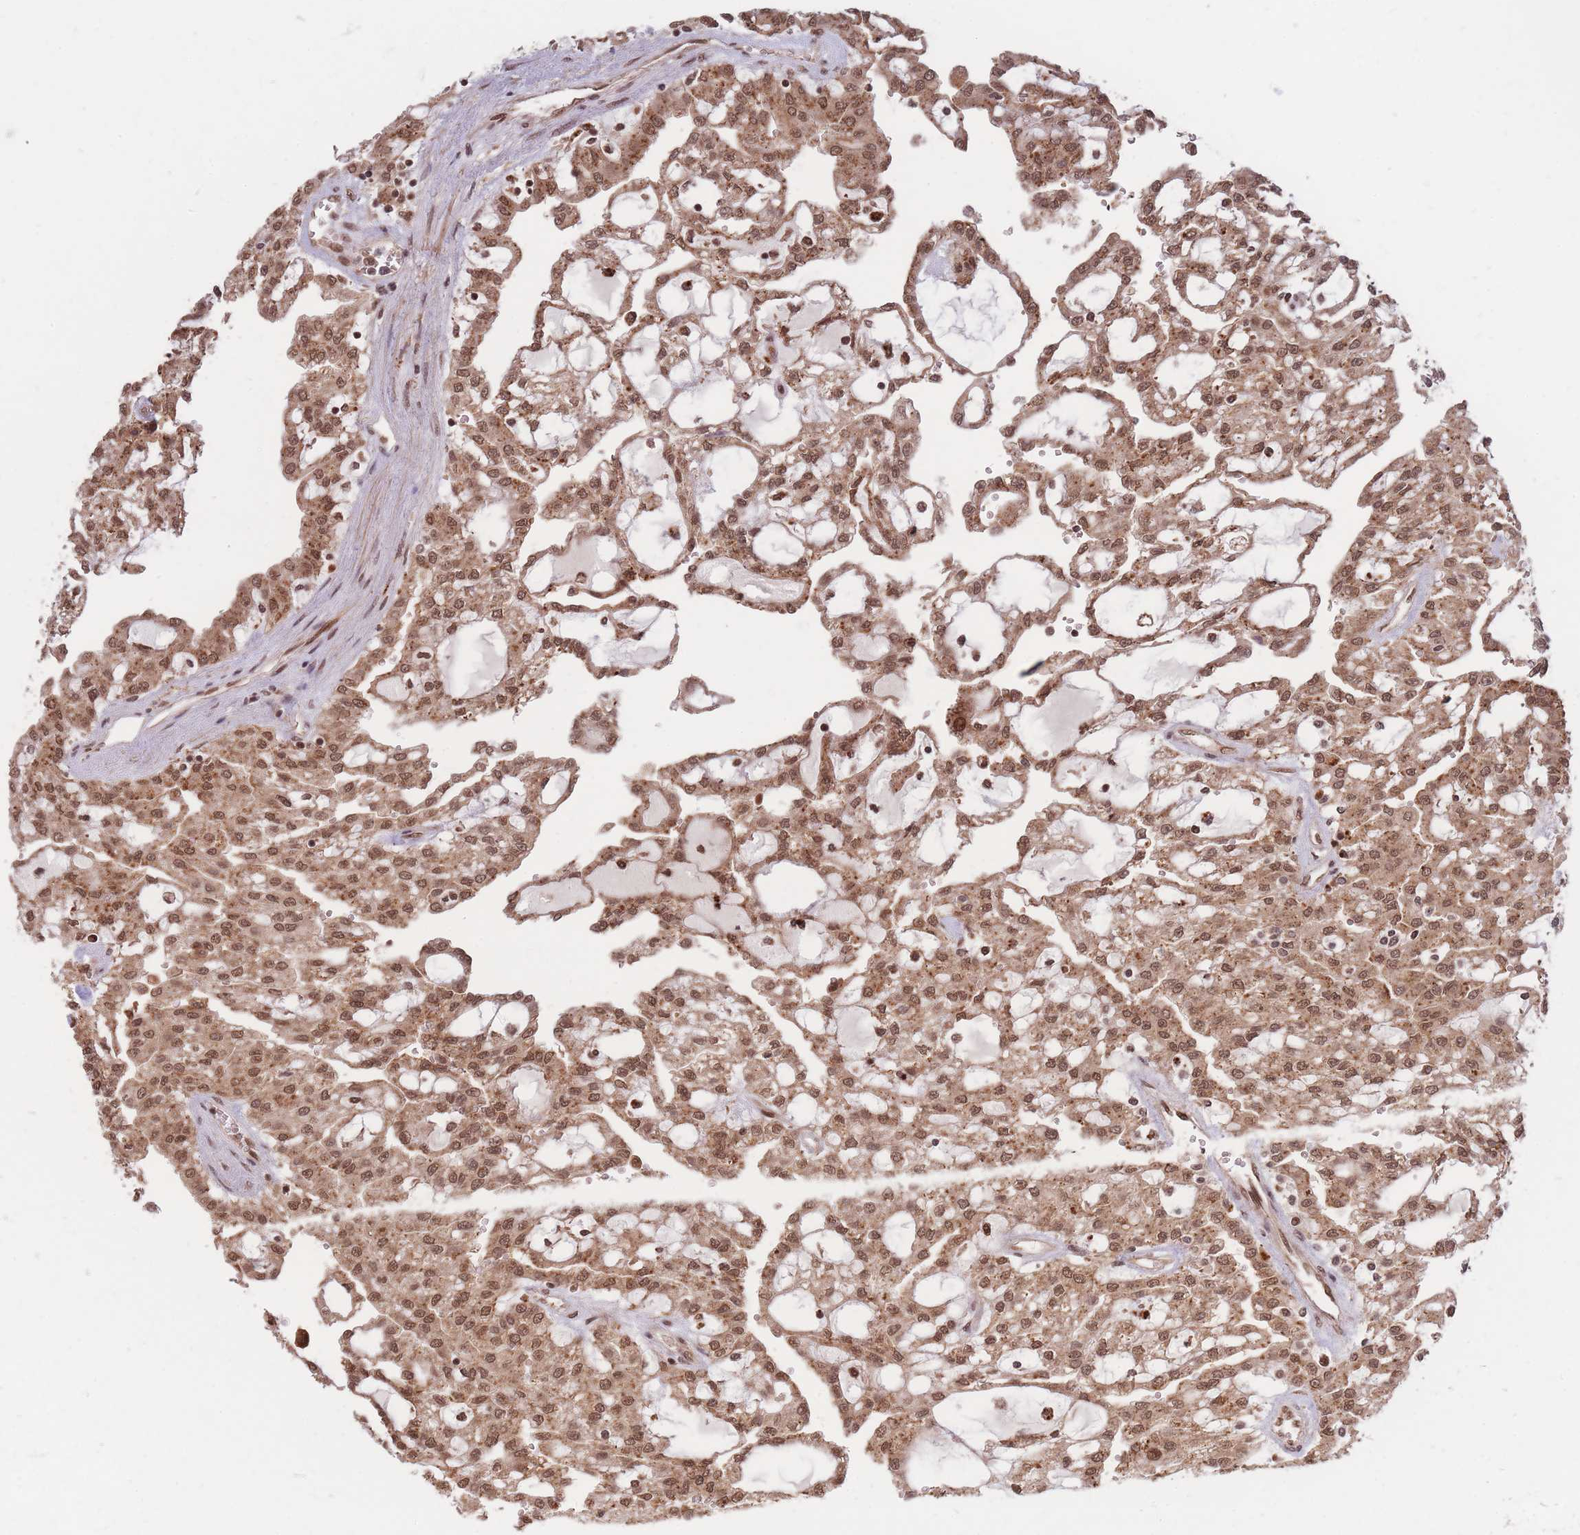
{"staining": {"intensity": "moderate", "quantity": ">75%", "location": "cytoplasmic/membranous,nuclear"}, "tissue": "renal cancer", "cell_type": "Tumor cells", "image_type": "cancer", "snomed": [{"axis": "morphology", "description": "Adenocarcinoma, NOS"}, {"axis": "topography", "description": "Kidney"}], "caption": "Immunohistochemistry (IHC) micrograph of neoplastic tissue: renal adenocarcinoma stained using IHC reveals medium levels of moderate protein expression localized specifically in the cytoplasmic/membranous and nuclear of tumor cells, appearing as a cytoplasmic/membranous and nuclear brown color.", "gene": "SRA1", "patient": {"sex": "male", "age": 63}}